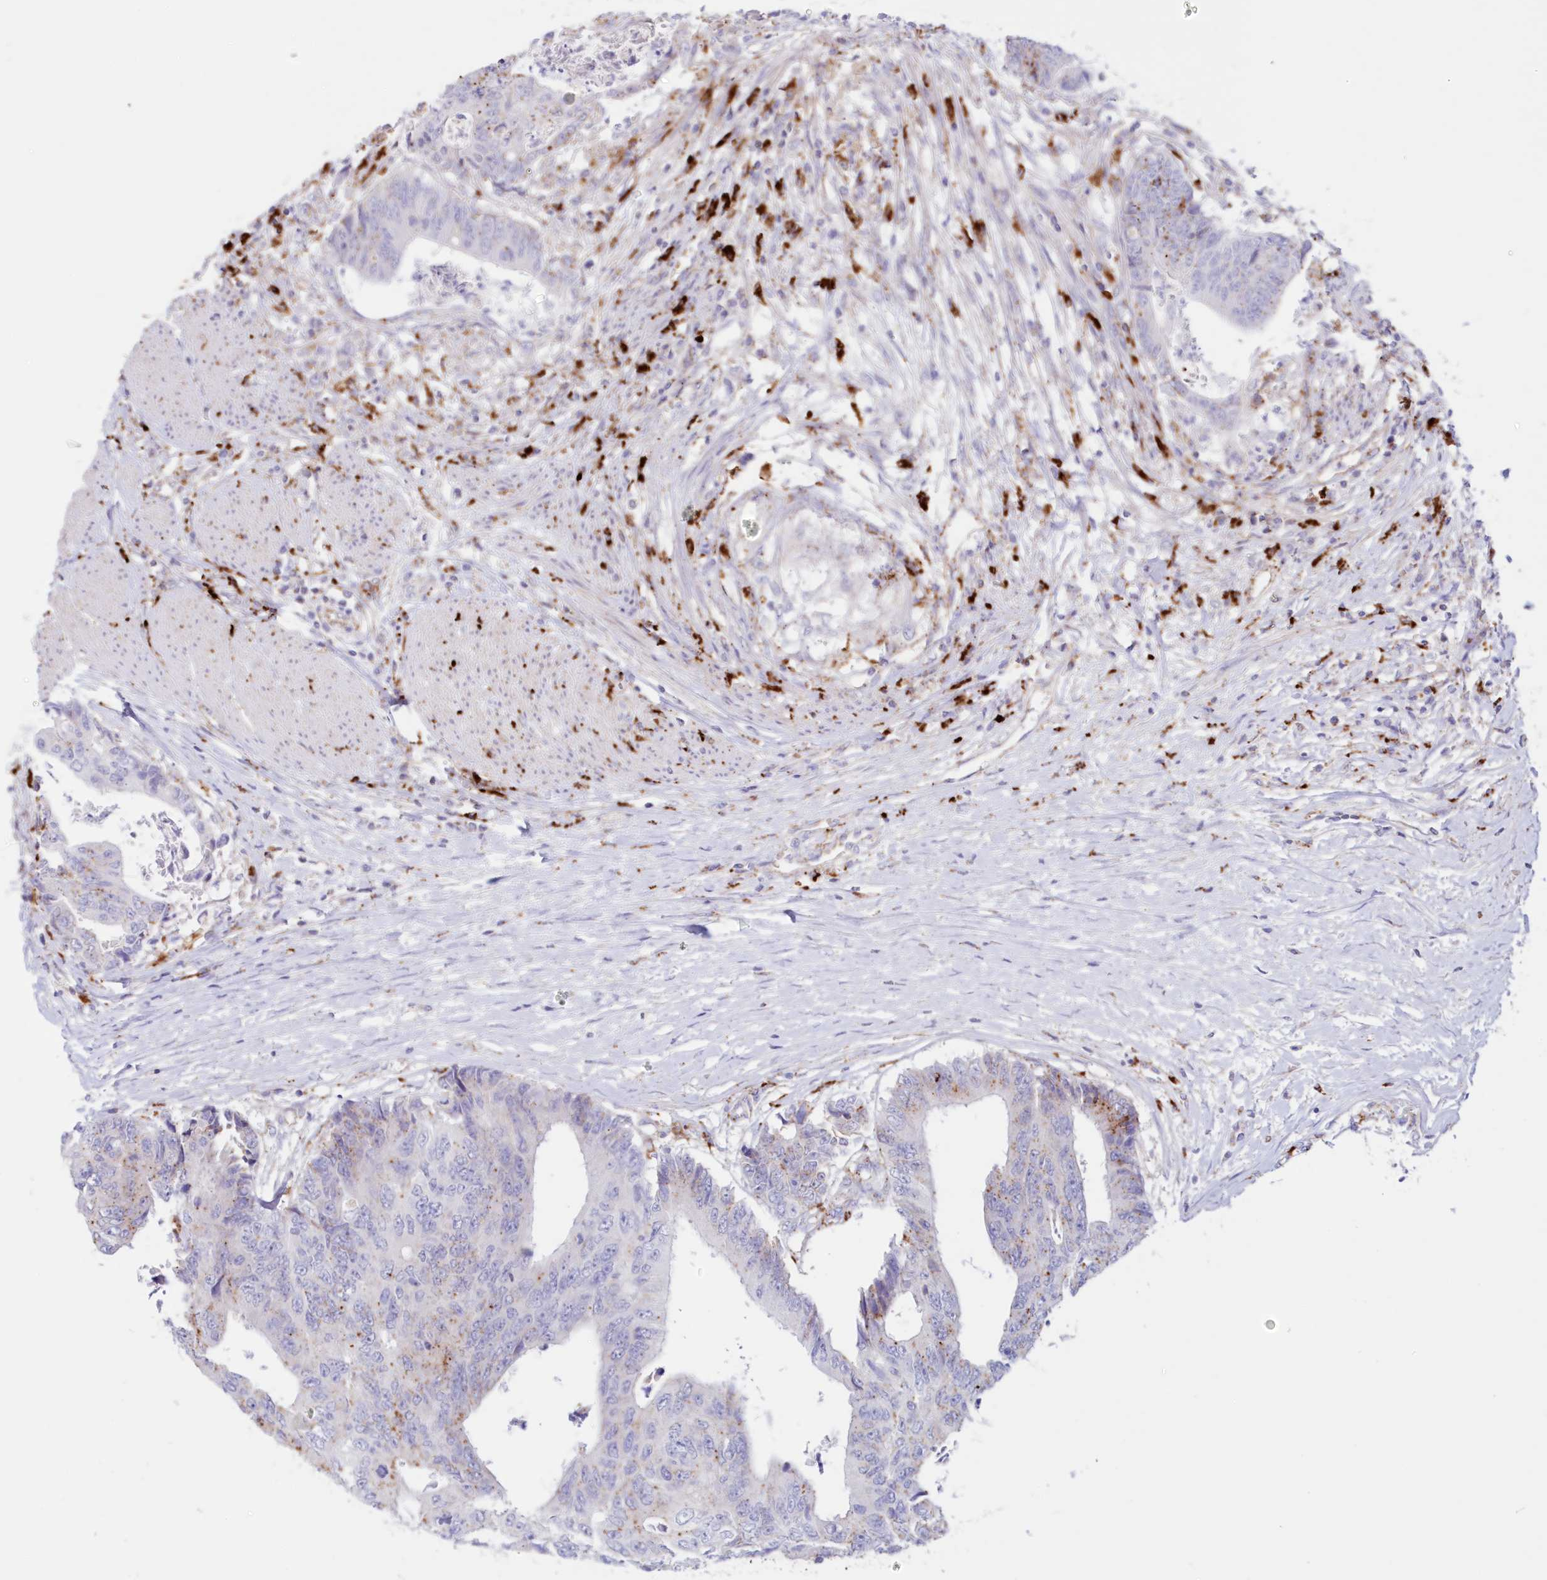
{"staining": {"intensity": "moderate", "quantity": "<25%", "location": "cytoplasmic/membranous"}, "tissue": "colorectal cancer", "cell_type": "Tumor cells", "image_type": "cancer", "snomed": [{"axis": "morphology", "description": "Adenocarcinoma, NOS"}, {"axis": "topography", "description": "Rectum"}], "caption": "A photomicrograph showing moderate cytoplasmic/membranous staining in about <25% of tumor cells in colorectal adenocarcinoma, as visualized by brown immunohistochemical staining.", "gene": "TPP1", "patient": {"sex": "male", "age": 84}}